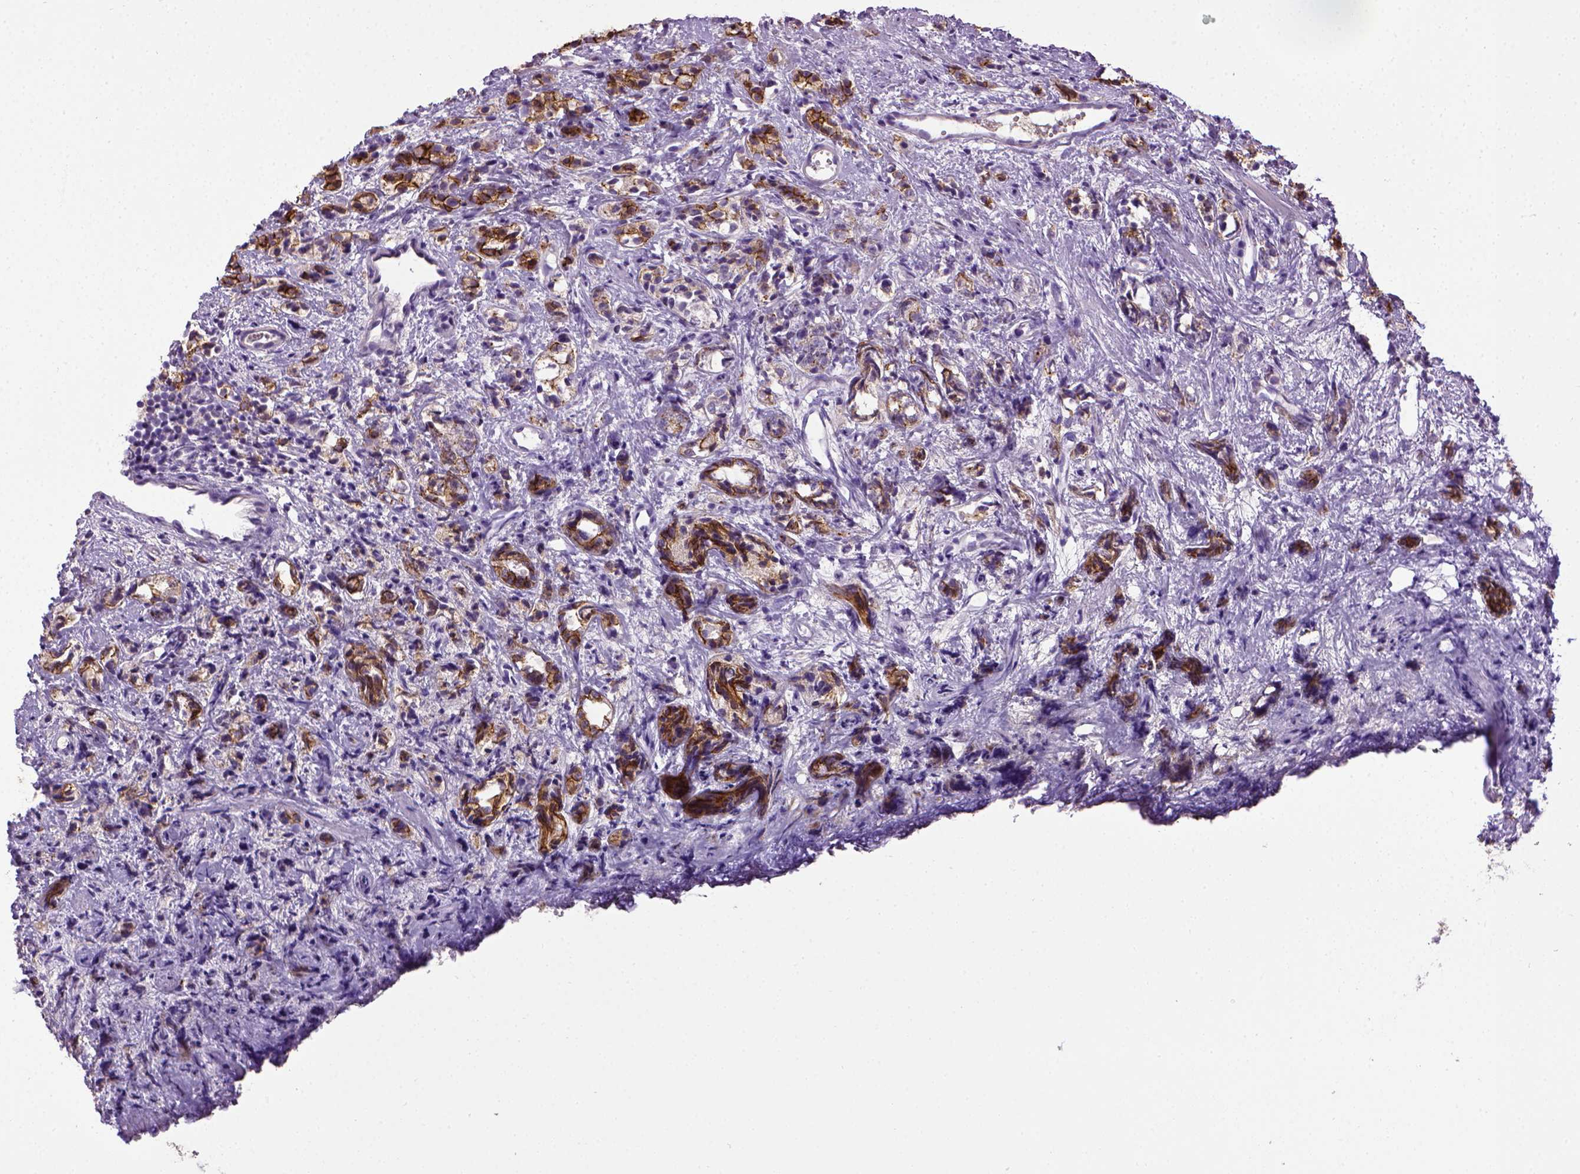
{"staining": {"intensity": "strong", "quantity": ">75%", "location": "cytoplasmic/membranous"}, "tissue": "prostate cancer", "cell_type": "Tumor cells", "image_type": "cancer", "snomed": [{"axis": "morphology", "description": "Adenocarcinoma, High grade"}, {"axis": "topography", "description": "Prostate"}], "caption": "A brown stain shows strong cytoplasmic/membranous positivity of a protein in prostate cancer tumor cells.", "gene": "CDH1", "patient": {"sex": "male", "age": 53}}